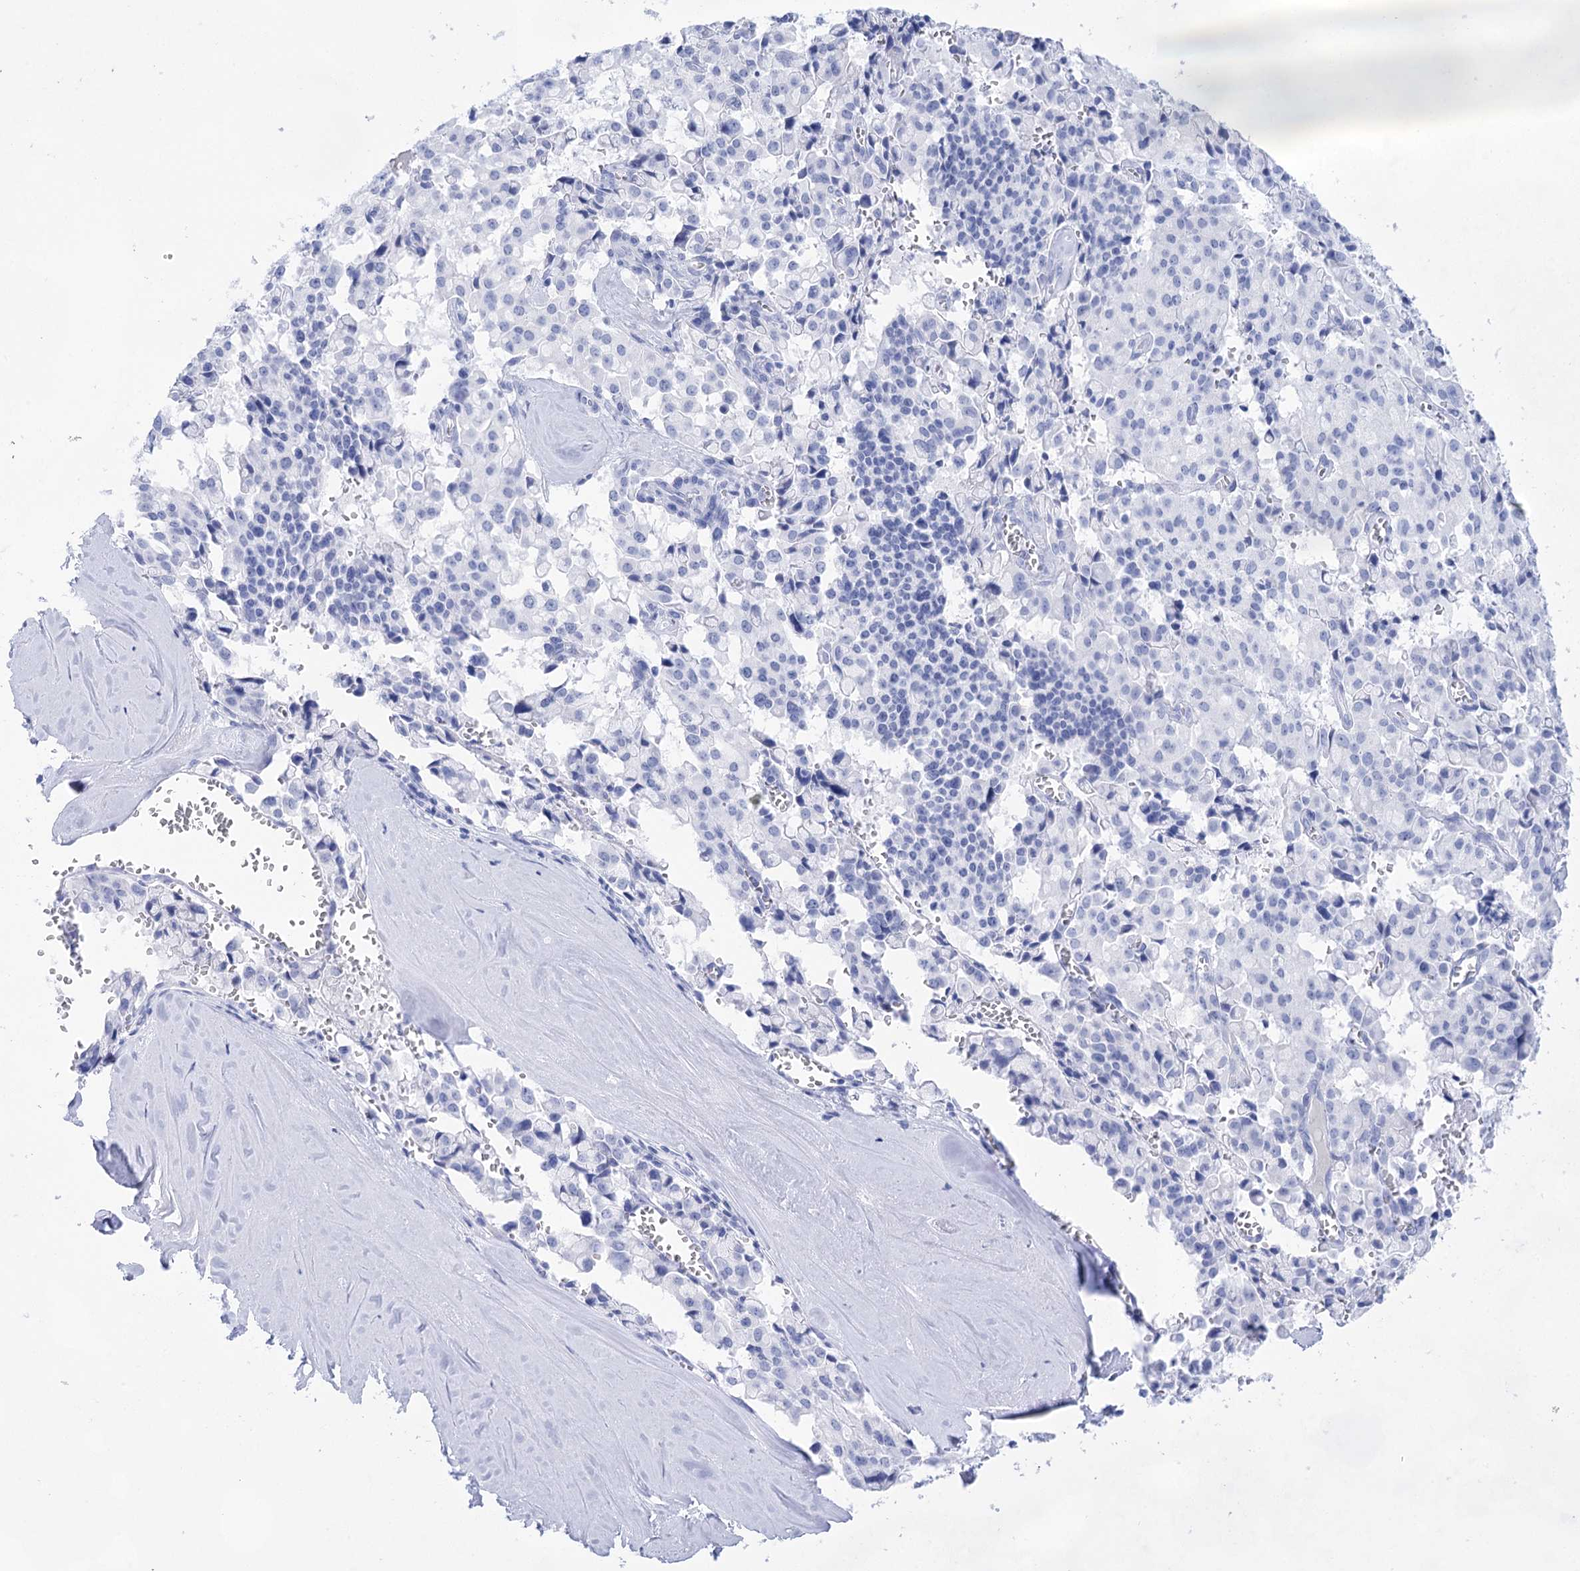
{"staining": {"intensity": "negative", "quantity": "none", "location": "none"}, "tissue": "pancreatic cancer", "cell_type": "Tumor cells", "image_type": "cancer", "snomed": [{"axis": "morphology", "description": "Adenocarcinoma, NOS"}, {"axis": "topography", "description": "Pancreas"}], "caption": "IHC histopathology image of adenocarcinoma (pancreatic) stained for a protein (brown), which demonstrates no staining in tumor cells.", "gene": "LALBA", "patient": {"sex": "male", "age": 65}}